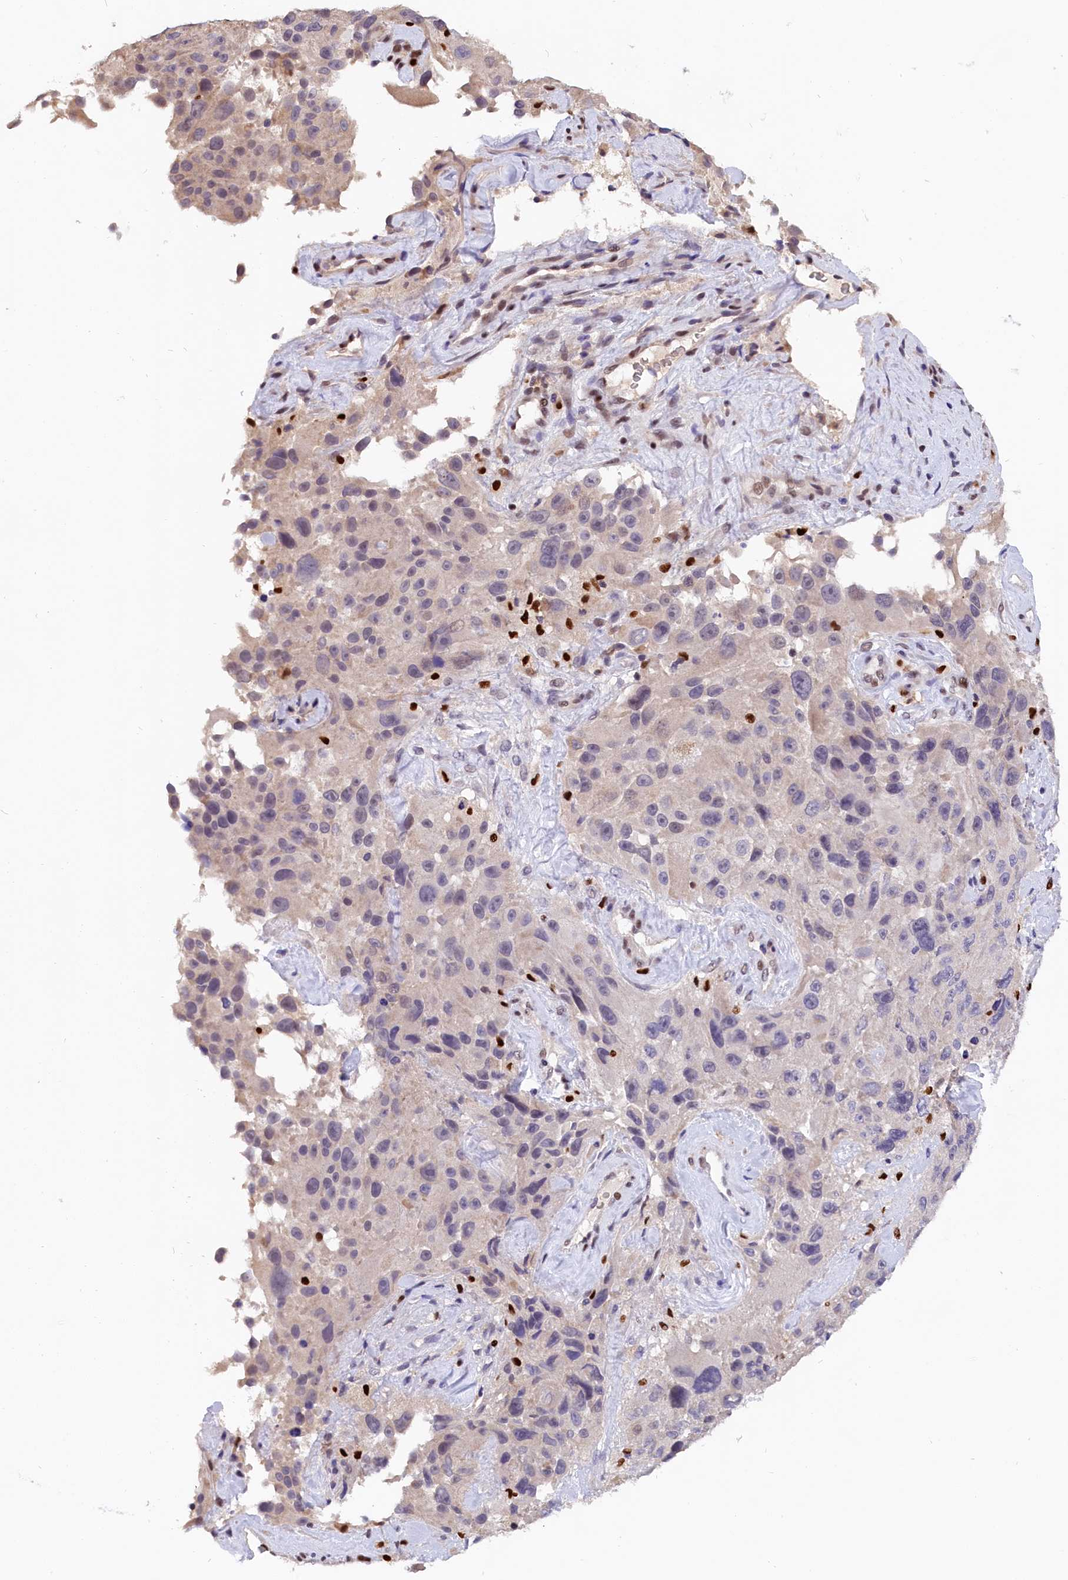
{"staining": {"intensity": "negative", "quantity": "none", "location": "none"}, "tissue": "melanoma", "cell_type": "Tumor cells", "image_type": "cancer", "snomed": [{"axis": "morphology", "description": "Malignant melanoma, Metastatic site"}, {"axis": "topography", "description": "Lymph node"}], "caption": "Melanoma stained for a protein using IHC displays no expression tumor cells.", "gene": "BTBD9", "patient": {"sex": "male", "age": 62}}